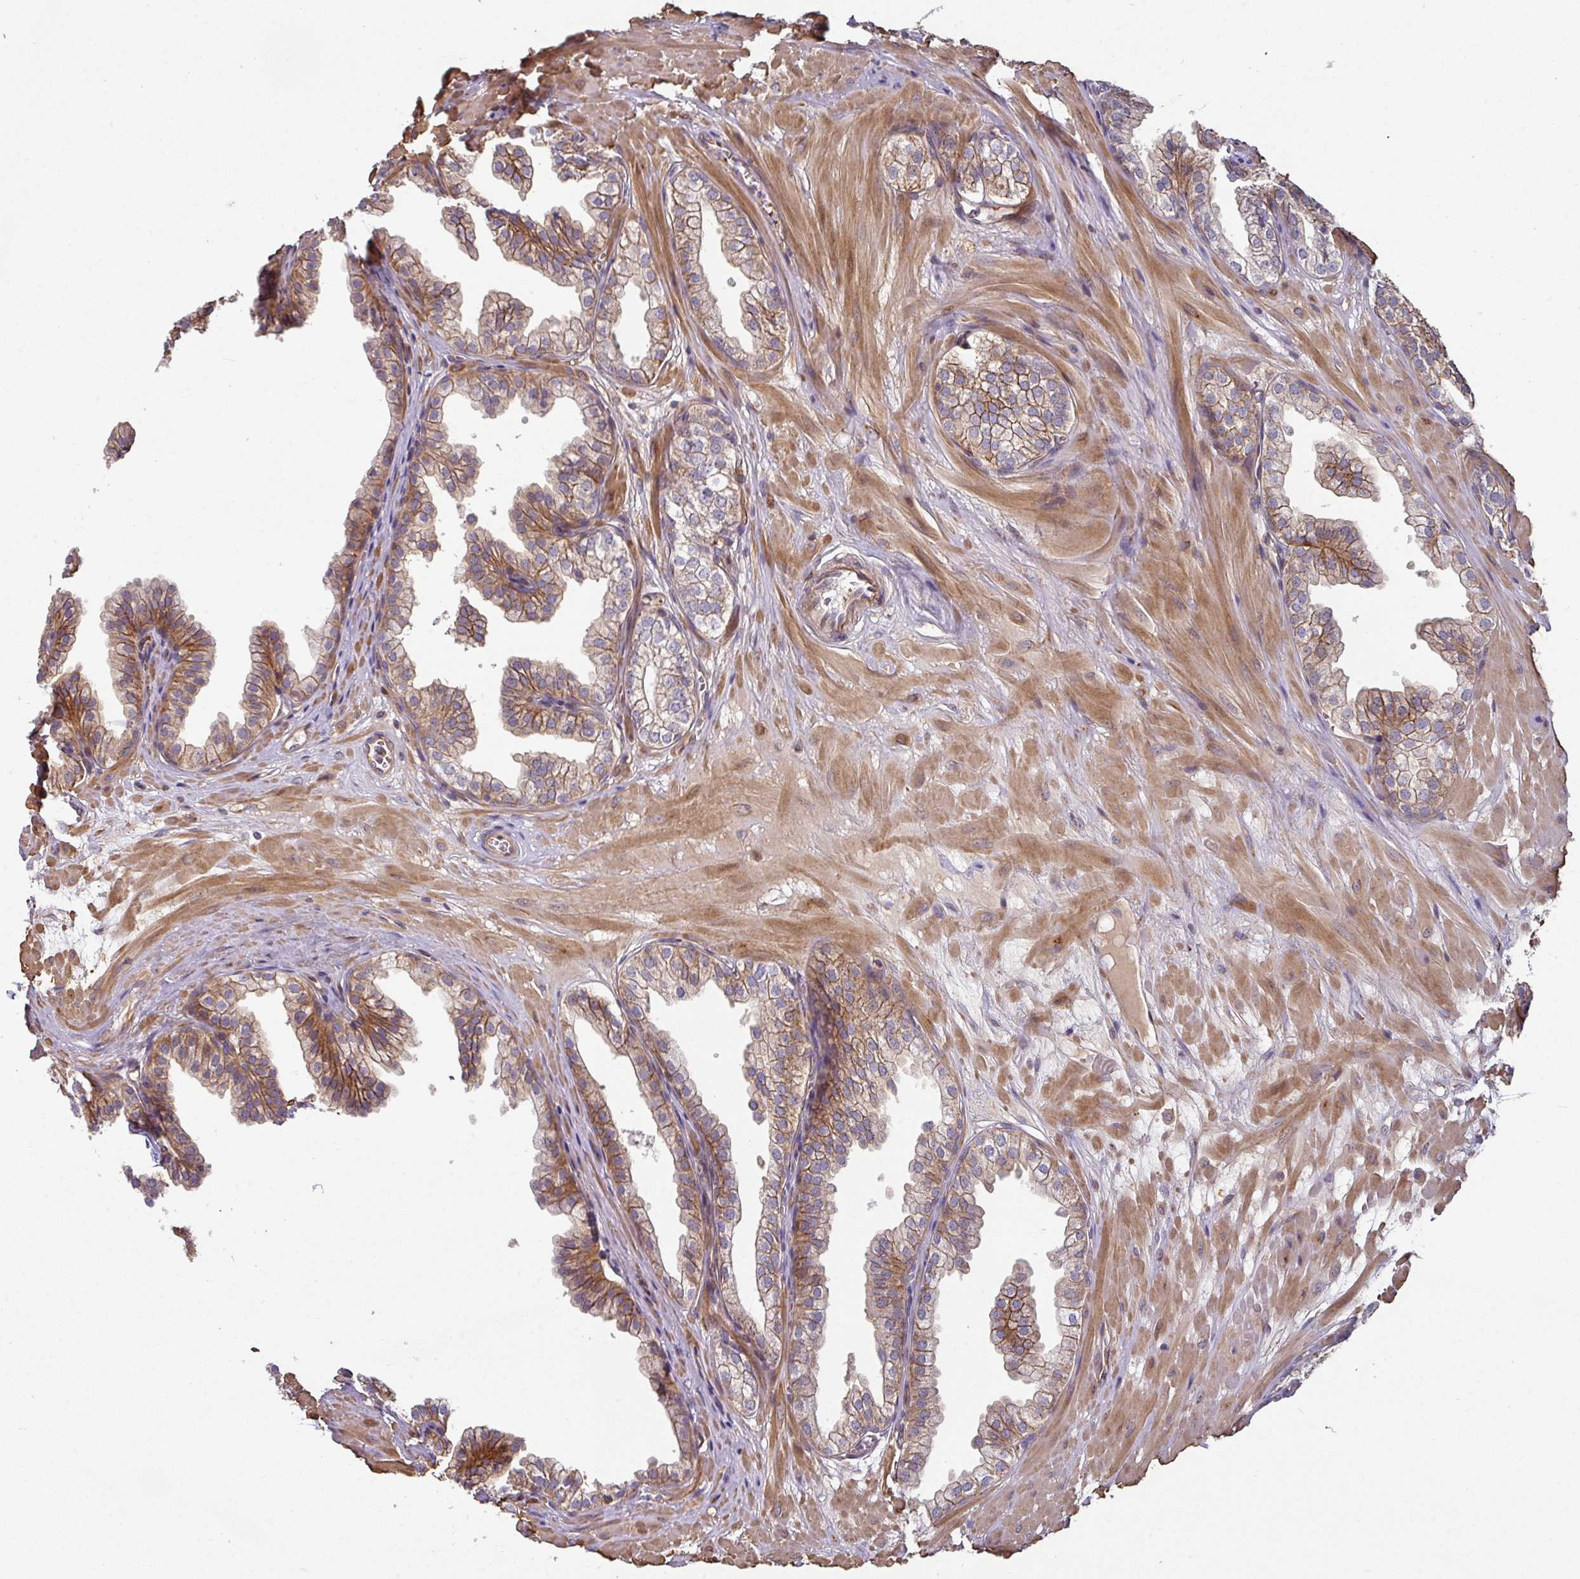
{"staining": {"intensity": "moderate", "quantity": ">75%", "location": "cytoplasmic/membranous"}, "tissue": "prostate", "cell_type": "Glandular cells", "image_type": "normal", "snomed": [{"axis": "morphology", "description": "Normal tissue, NOS"}, {"axis": "topography", "description": "Prostate"}, {"axis": "topography", "description": "Peripheral nerve tissue"}], "caption": "Benign prostate demonstrates moderate cytoplasmic/membranous staining in about >75% of glandular cells, visualized by immunohistochemistry. (DAB IHC, brown staining for protein, blue staining for nuclei).", "gene": "CASP2", "patient": {"sex": "male", "age": 55}}